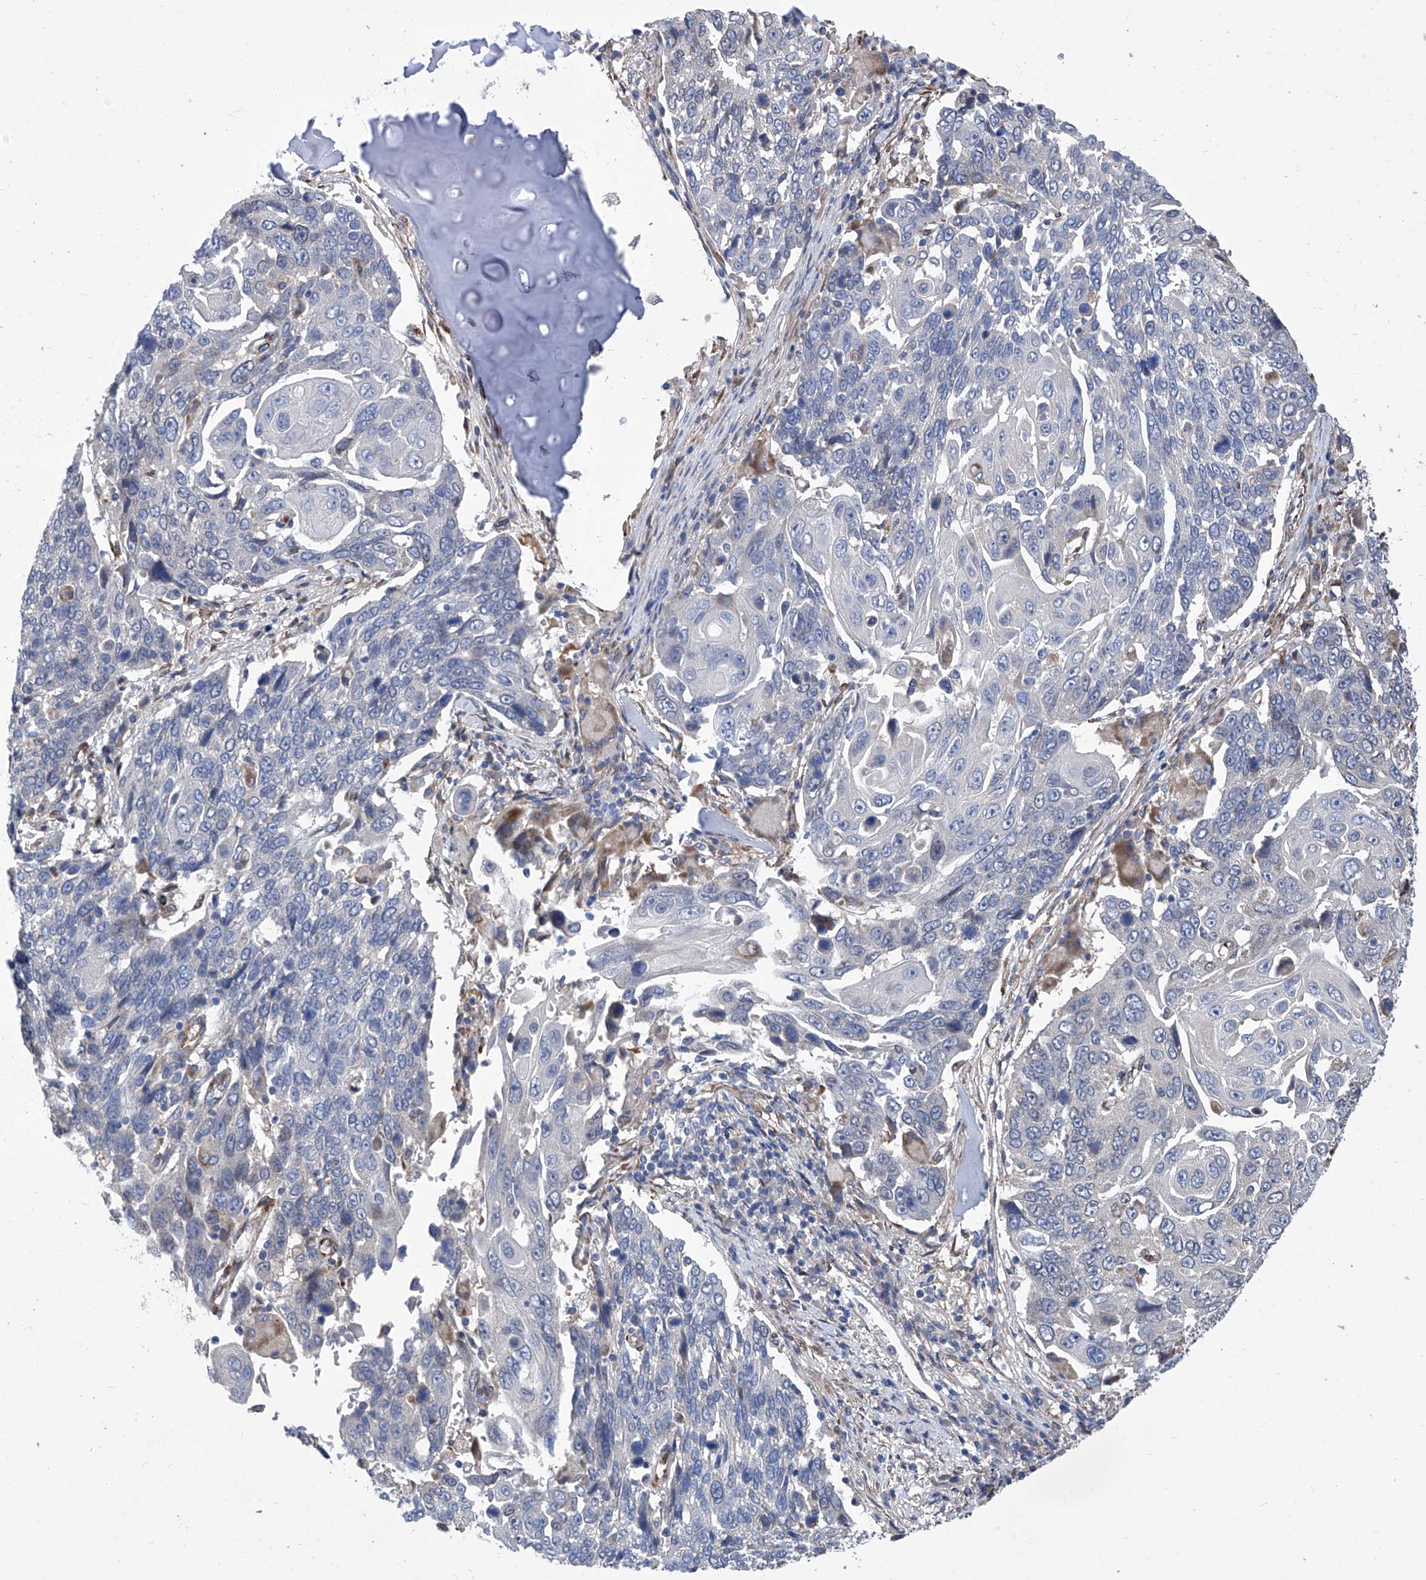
{"staining": {"intensity": "negative", "quantity": "none", "location": "none"}, "tissue": "lung cancer", "cell_type": "Tumor cells", "image_type": "cancer", "snomed": [{"axis": "morphology", "description": "Squamous cell carcinoma, NOS"}, {"axis": "topography", "description": "Lung"}], "caption": "IHC histopathology image of neoplastic tissue: human lung cancer (squamous cell carcinoma) stained with DAB displays no significant protein staining in tumor cells.", "gene": "SMS", "patient": {"sex": "male", "age": 66}}